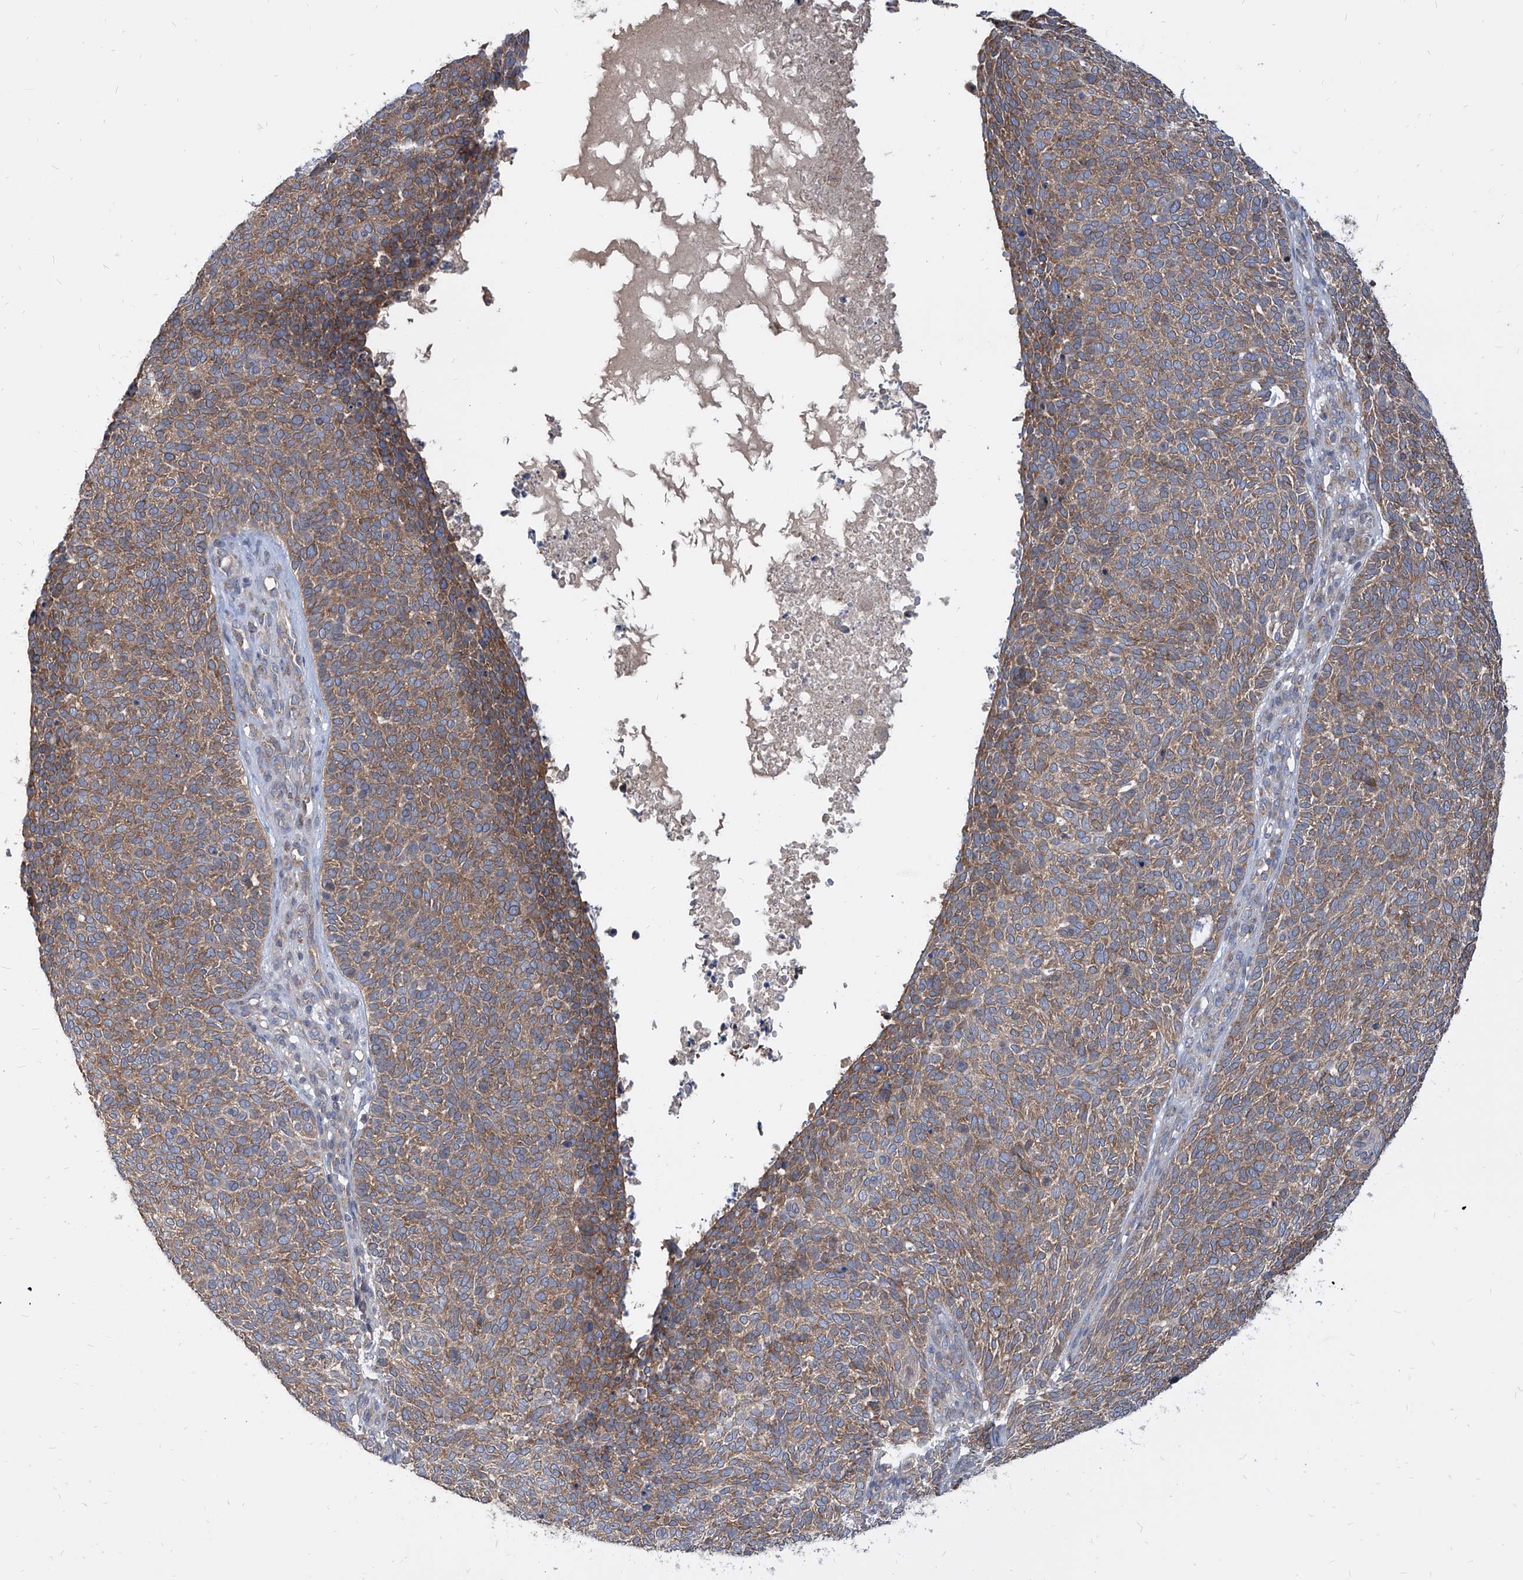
{"staining": {"intensity": "moderate", "quantity": ">75%", "location": "cytoplasmic/membranous"}, "tissue": "skin cancer", "cell_type": "Tumor cells", "image_type": "cancer", "snomed": [{"axis": "morphology", "description": "Squamous cell carcinoma, NOS"}, {"axis": "topography", "description": "Skin"}], "caption": "The image demonstrates staining of skin cancer (squamous cell carcinoma), revealing moderate cytoplasmic/membranous protein positivity (brown color) within tumor cells.", "gene": "FAM83B", "patient": {"sex": "female", "age": 90}}